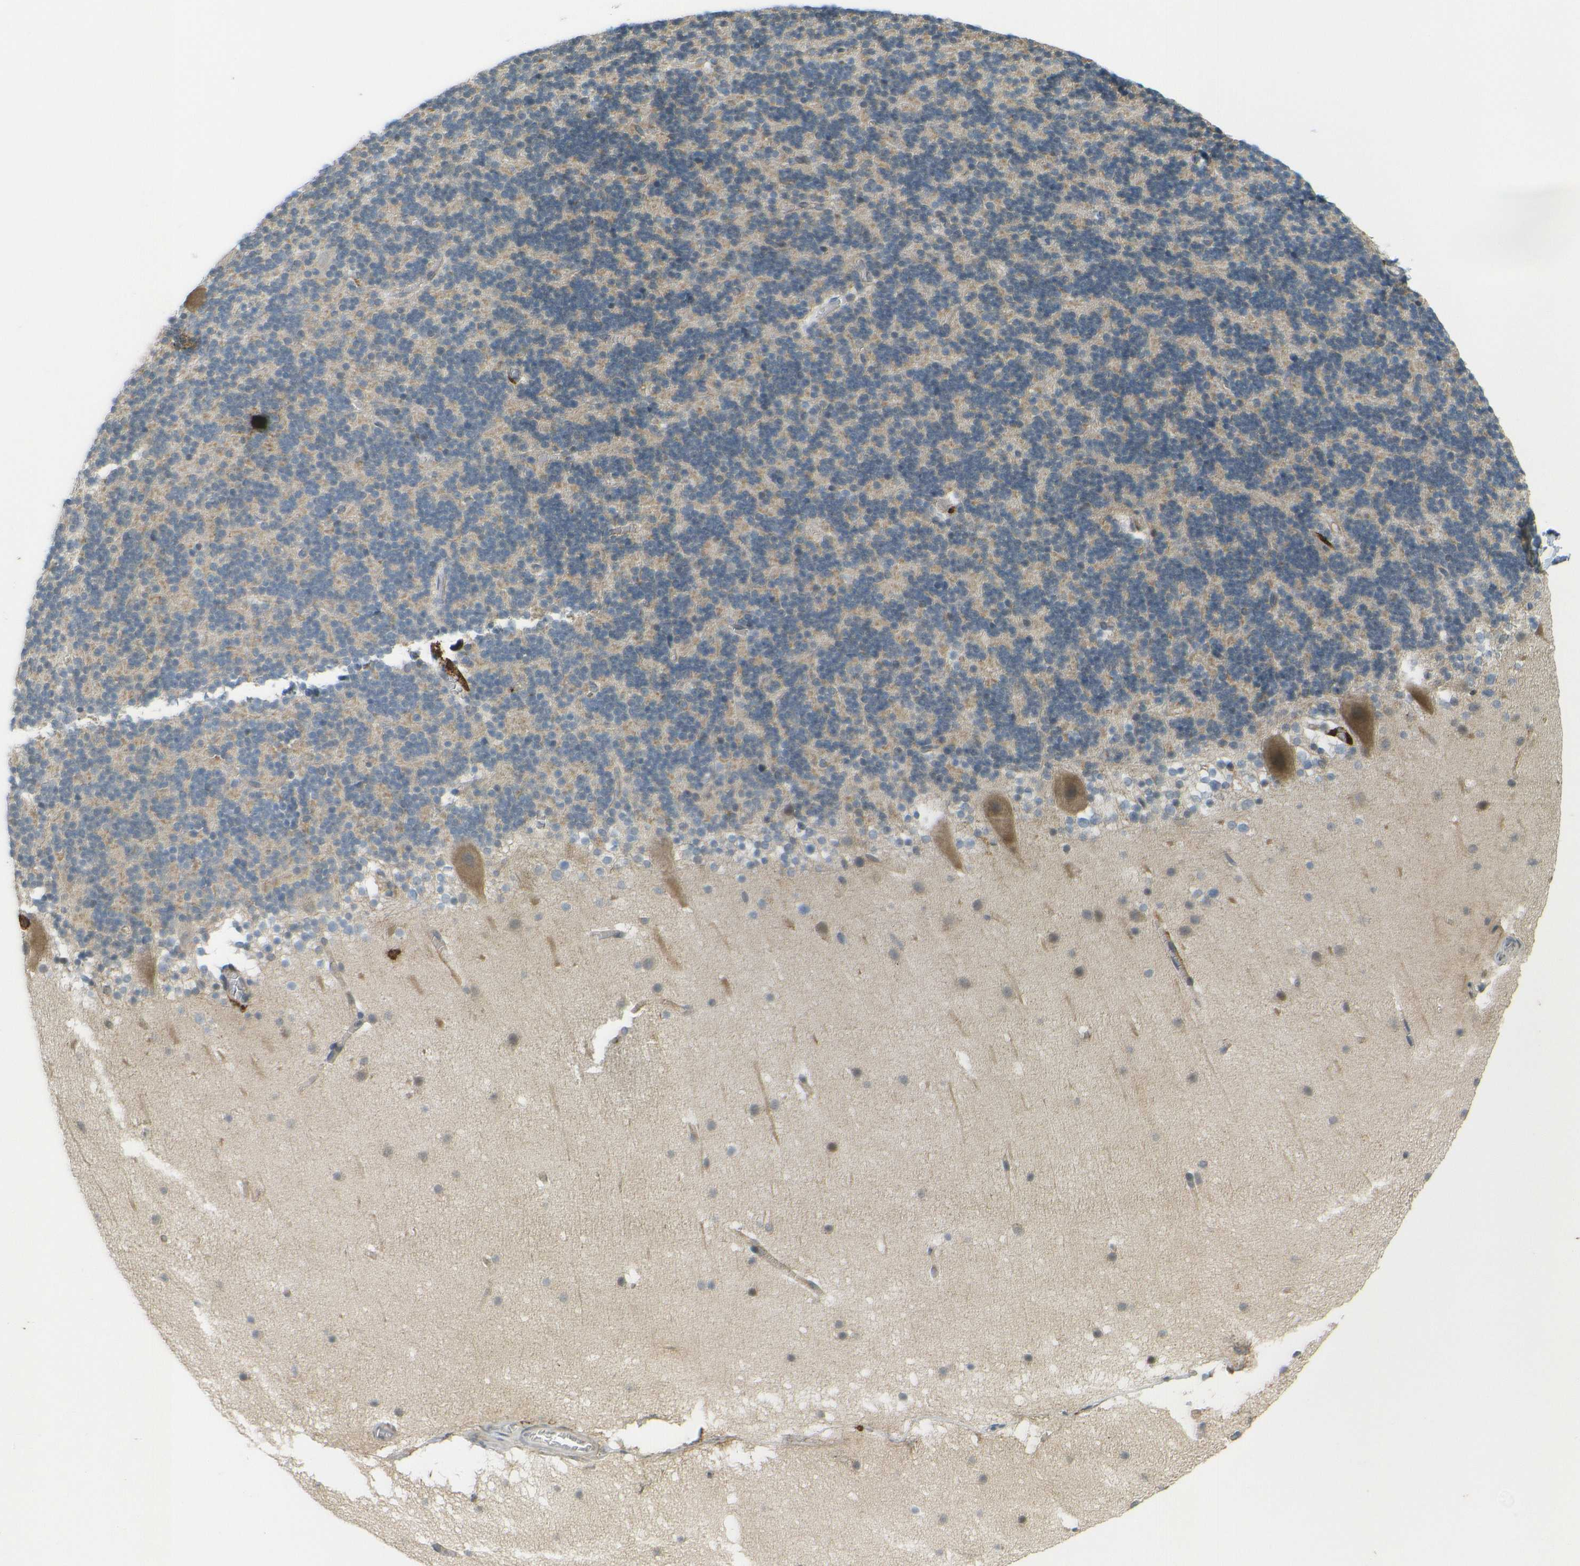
{"staining": {"intensity": "weak", "quantity": "25%-75%", "location": "cytoplasmic/membranous"}, "tissue": "cerebellum", "cell_type": "Cells in granular layer", "image_type": "normal", "snomed": [{"axis": "morphology", "description": "Normal tissue, NOS"}, {"axis": "topography", "description": "Cerebellum"}], "caption": "A brown stain labels weak cytoplasmic/membranous positivity of a protein in cells in granular layer of benign human cerebellum.", "gene": "DAB2", "patient": {"sex": "male", "age": 45}}